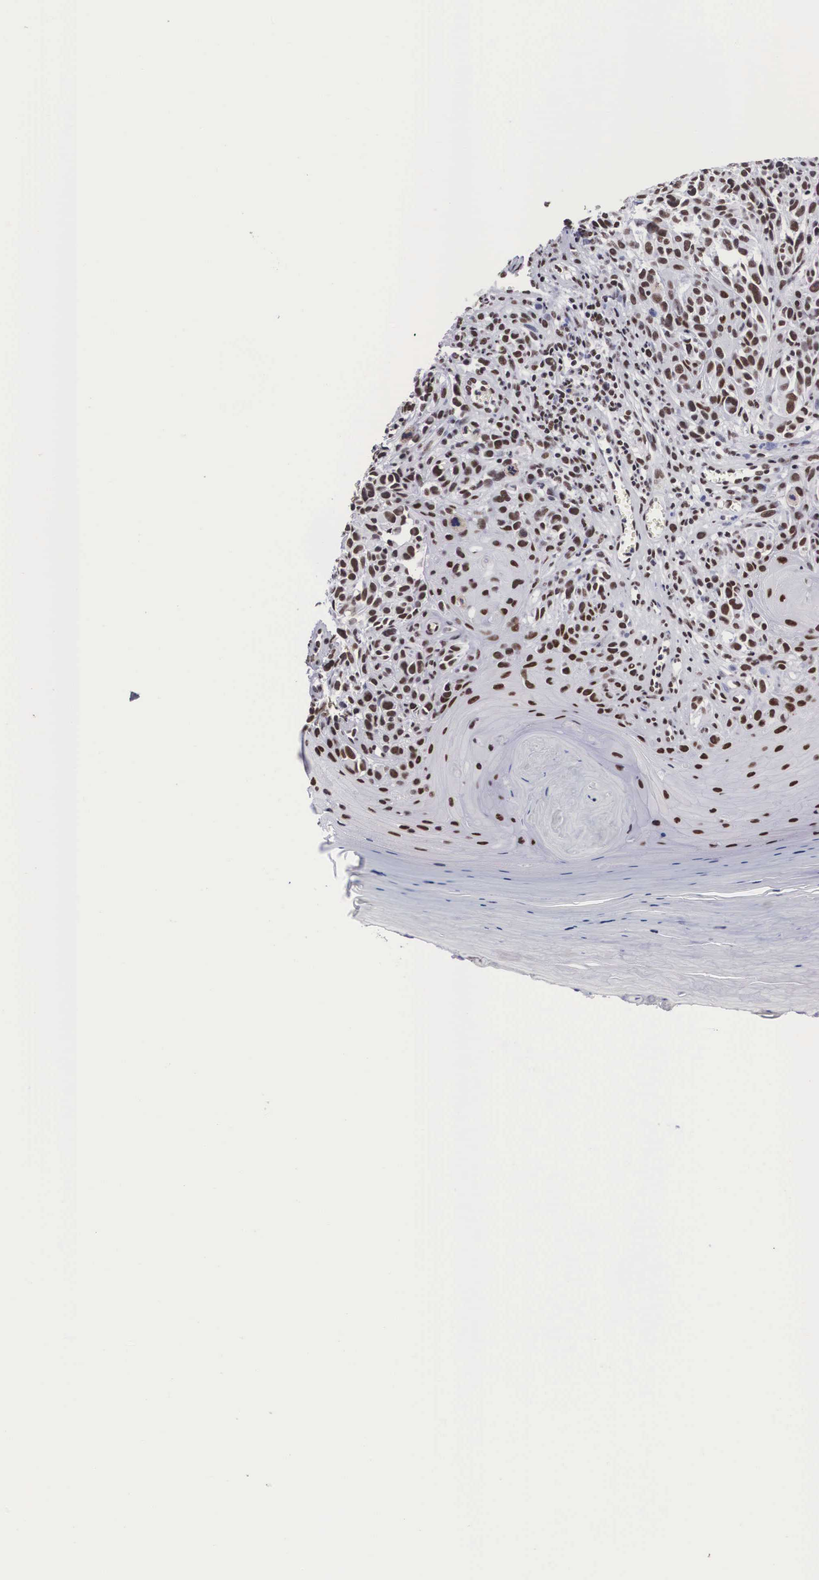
{"staining": {"intensity": "moderate", "quantity": ">75%", "location": "nuclear"}, "tissue": "melanoma", "cell_type": "Tumor cells", "image_type": "cancer", "snomed": [{"axis": "morphology", "description": "Malignant melanoma, NOS"}, {"axis": "topography", "description": "Skin"}], "caption": "There is medium levels of moderate nuclear positivity in tumor cells of malignant melanoma, as demonstrated by immunohistochemical staining (brown color).", "gene": "SF3A1", "patient": {"sex": "female", "age": 82}}